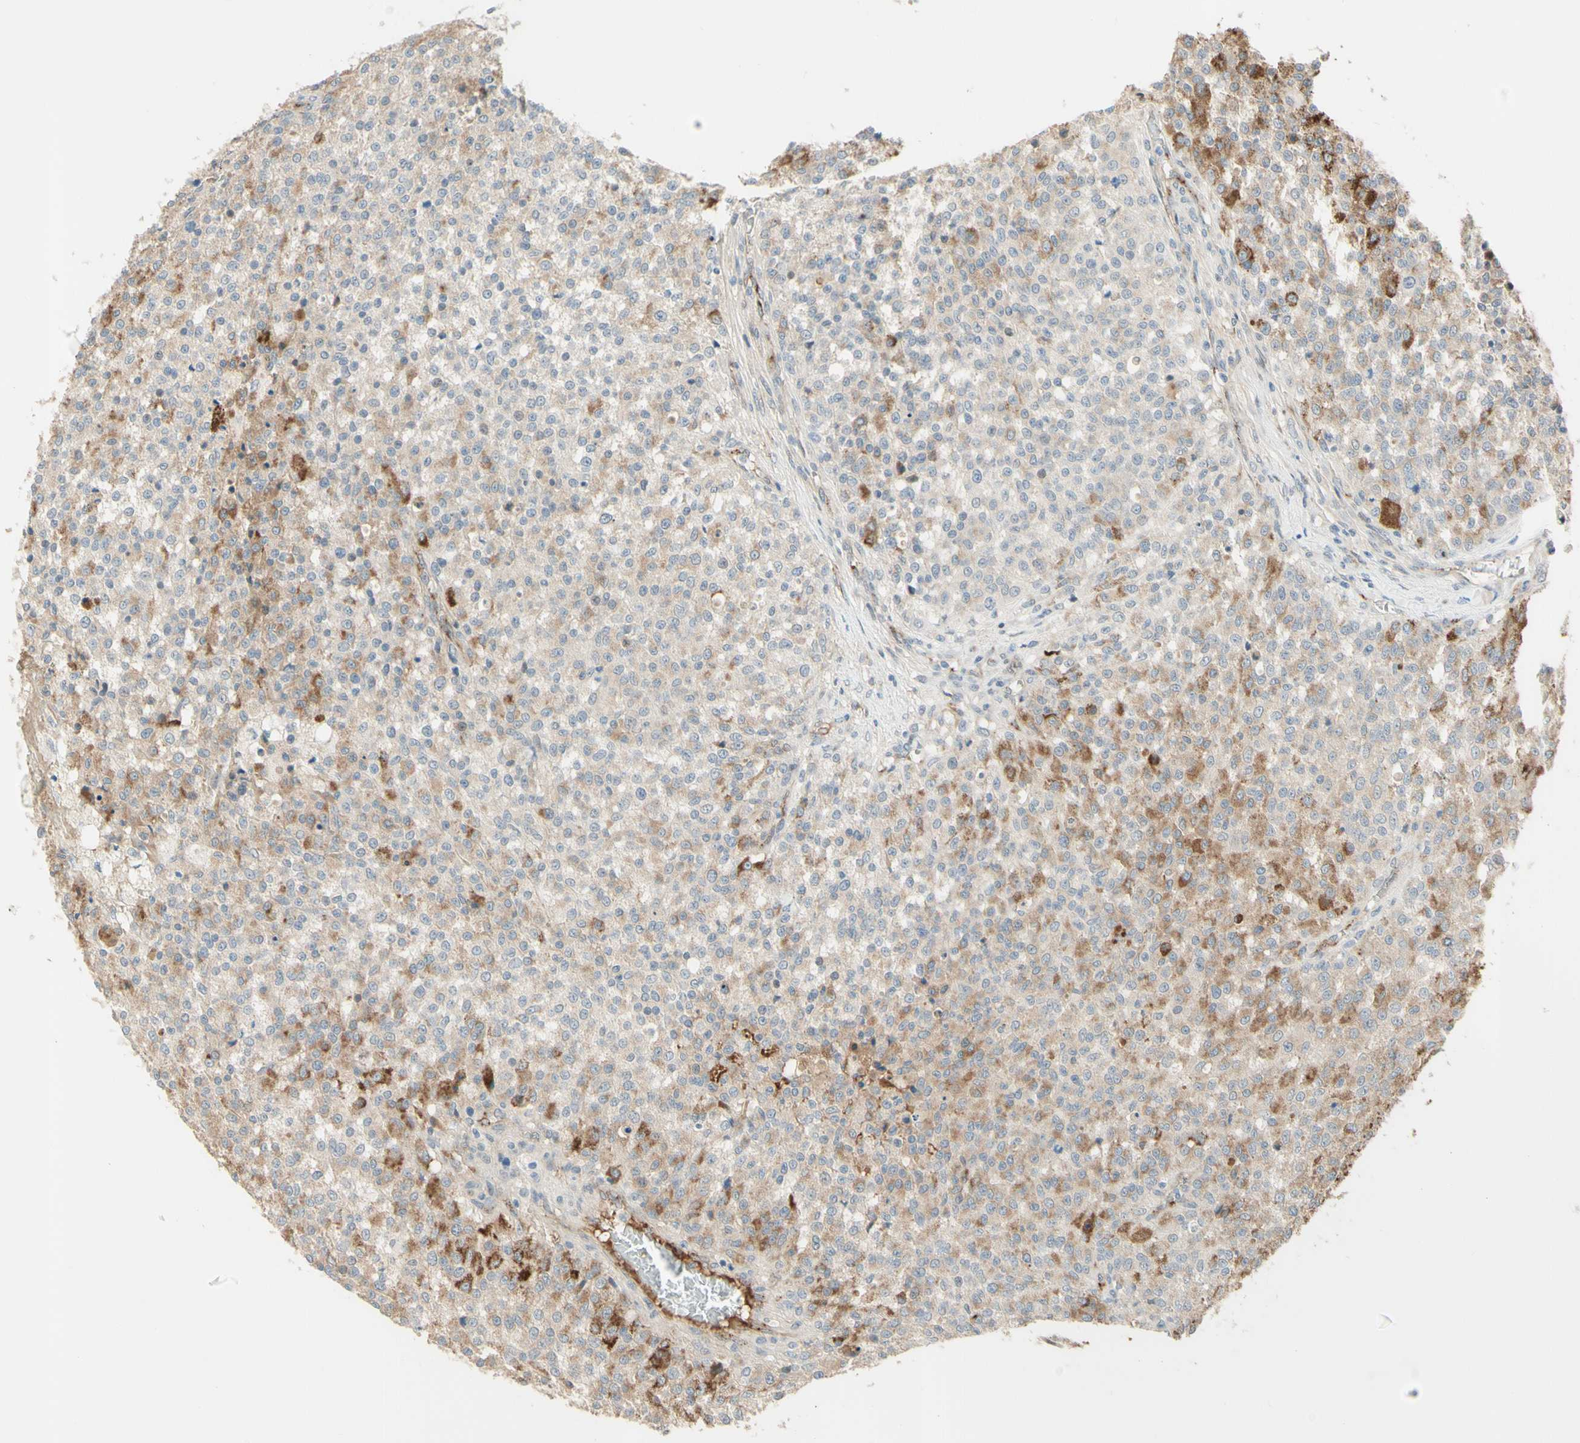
{"staining": {"intensity": "moderate", "quantity": "<25%", "location": "cytoplasmic/membranous"}, "tissue": "testis cancer", "cell_type": "Tumor cells", "image_type": "cancer", "snomed": [{"axis": "morphology", "description": "Seminoma, NOS"}, {"axis": "topography", "description": "Testis"}], "caption": "Immunohistochemistry histopathology image of human seminoma (testis) stained for a protein (brown), which exhibits low levels of moderate cytoplasmic/membranous staining in approximately <25% of tumor cells.", "gene": "ANGPT2", "patient": {"sex": "male", "age": 59}}